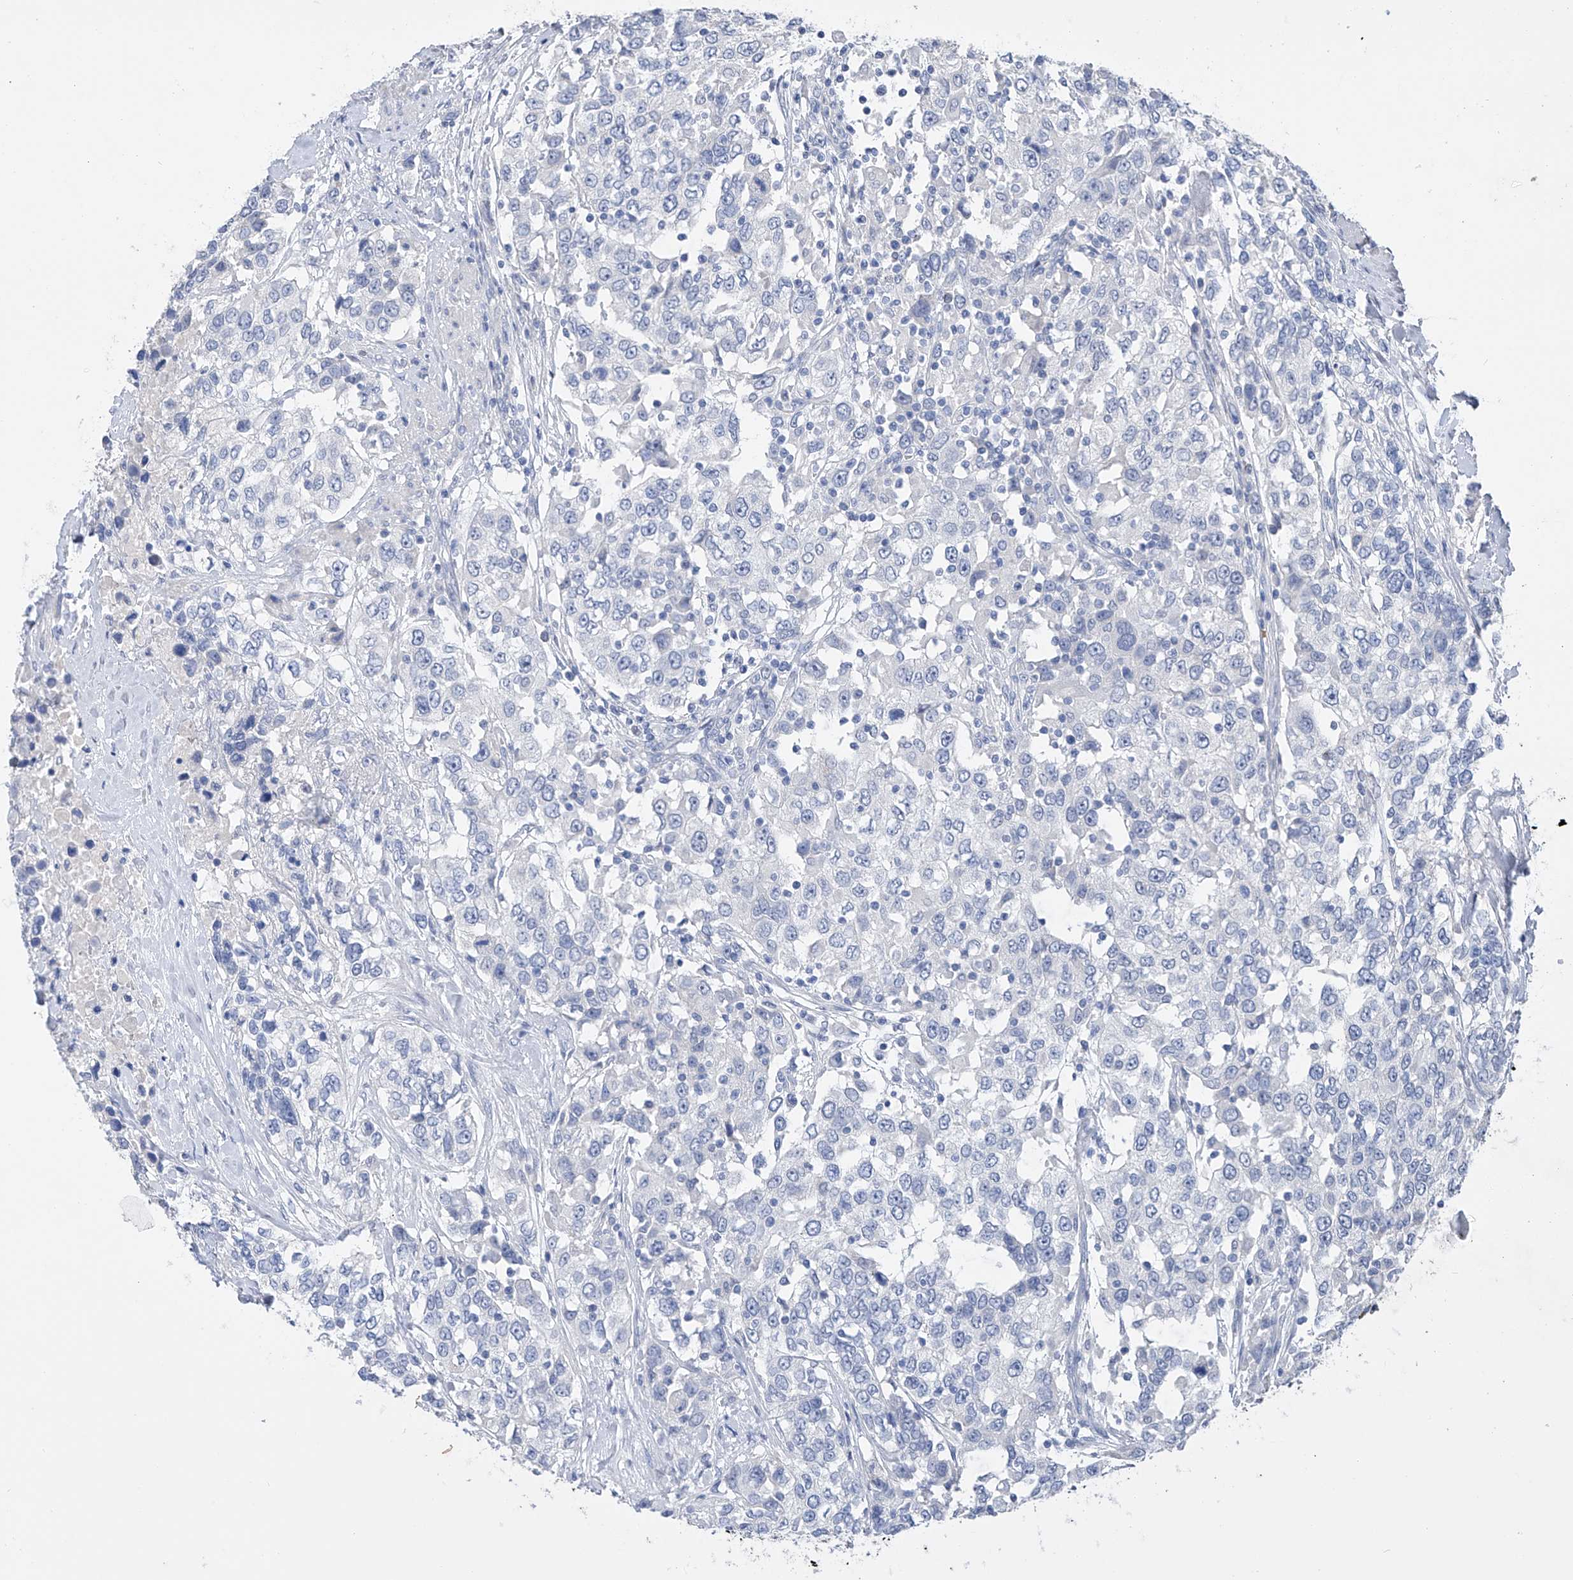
{"staining": {"intensity": "negative", "quantity": "none", "location": "none"}, "tissue": "urothelial cancer", "cell_type": "Tumor cells", "image_type": "cancer", "snomed": [{"axis": "morphology", "description": "Urothelial carcinoma, High grade"}, {"axis": "topography", "description": "Urinary bladder"}], "caption": "Immunohistochemistry (IHC) of urothelial carcinoma (high-grade) demonstrates no staining in tumor cells.", "gene": "ADRA1A", "patient": {"sex": "female", "age": 80}}